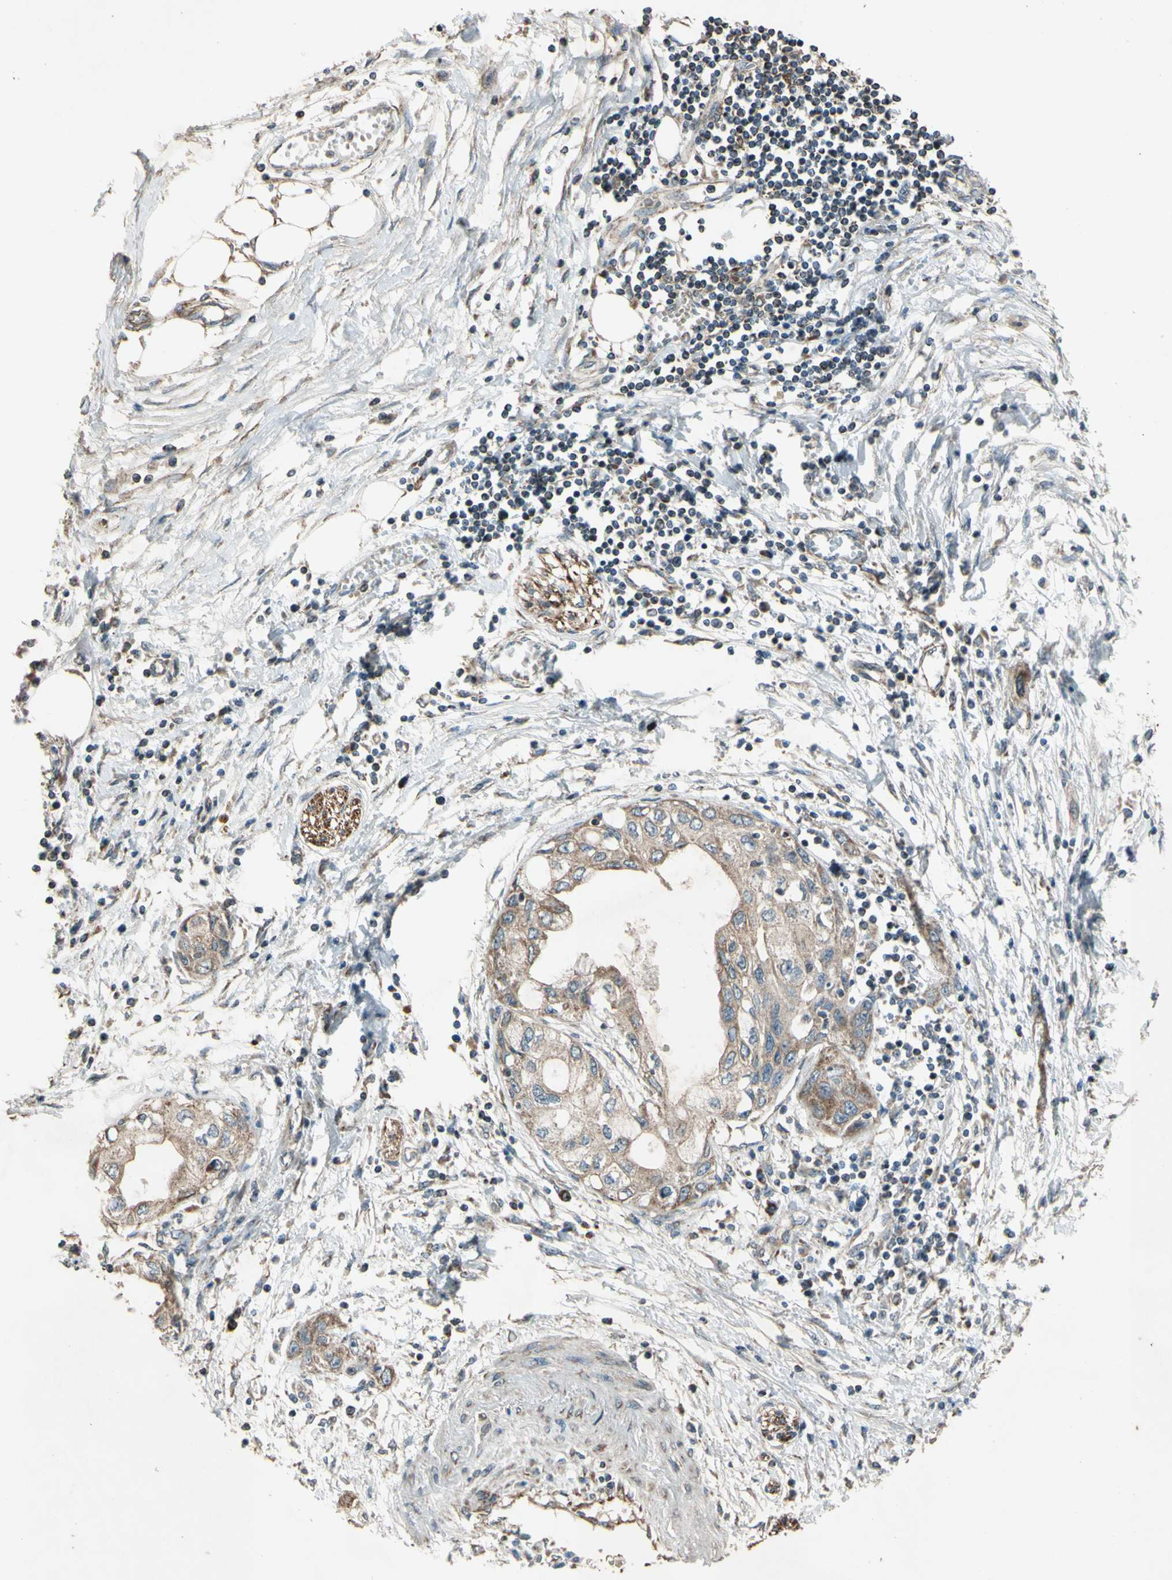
{"staining": {"intensity": "moderate", "quantity": ">75%", "location": "cytoplasmic/membranous"}, "tissue": "pancreatic cancer", "cell_type": "Tumor cells", "image_type": "cancer", "snomed": [{"axis": "morphology", "description": "Adenocarcinoma, NOS"}, {"axis": "topography", "description": "Pancreas"}], "caption": "Immunohistochemical staining of pancreatic cancer reveals medium levels of moderate cytoplasmic/membranous staining in about >75% of tumor cells.", "gene": "ACOT8", "patient": {"sex": "female", "age": 70}}